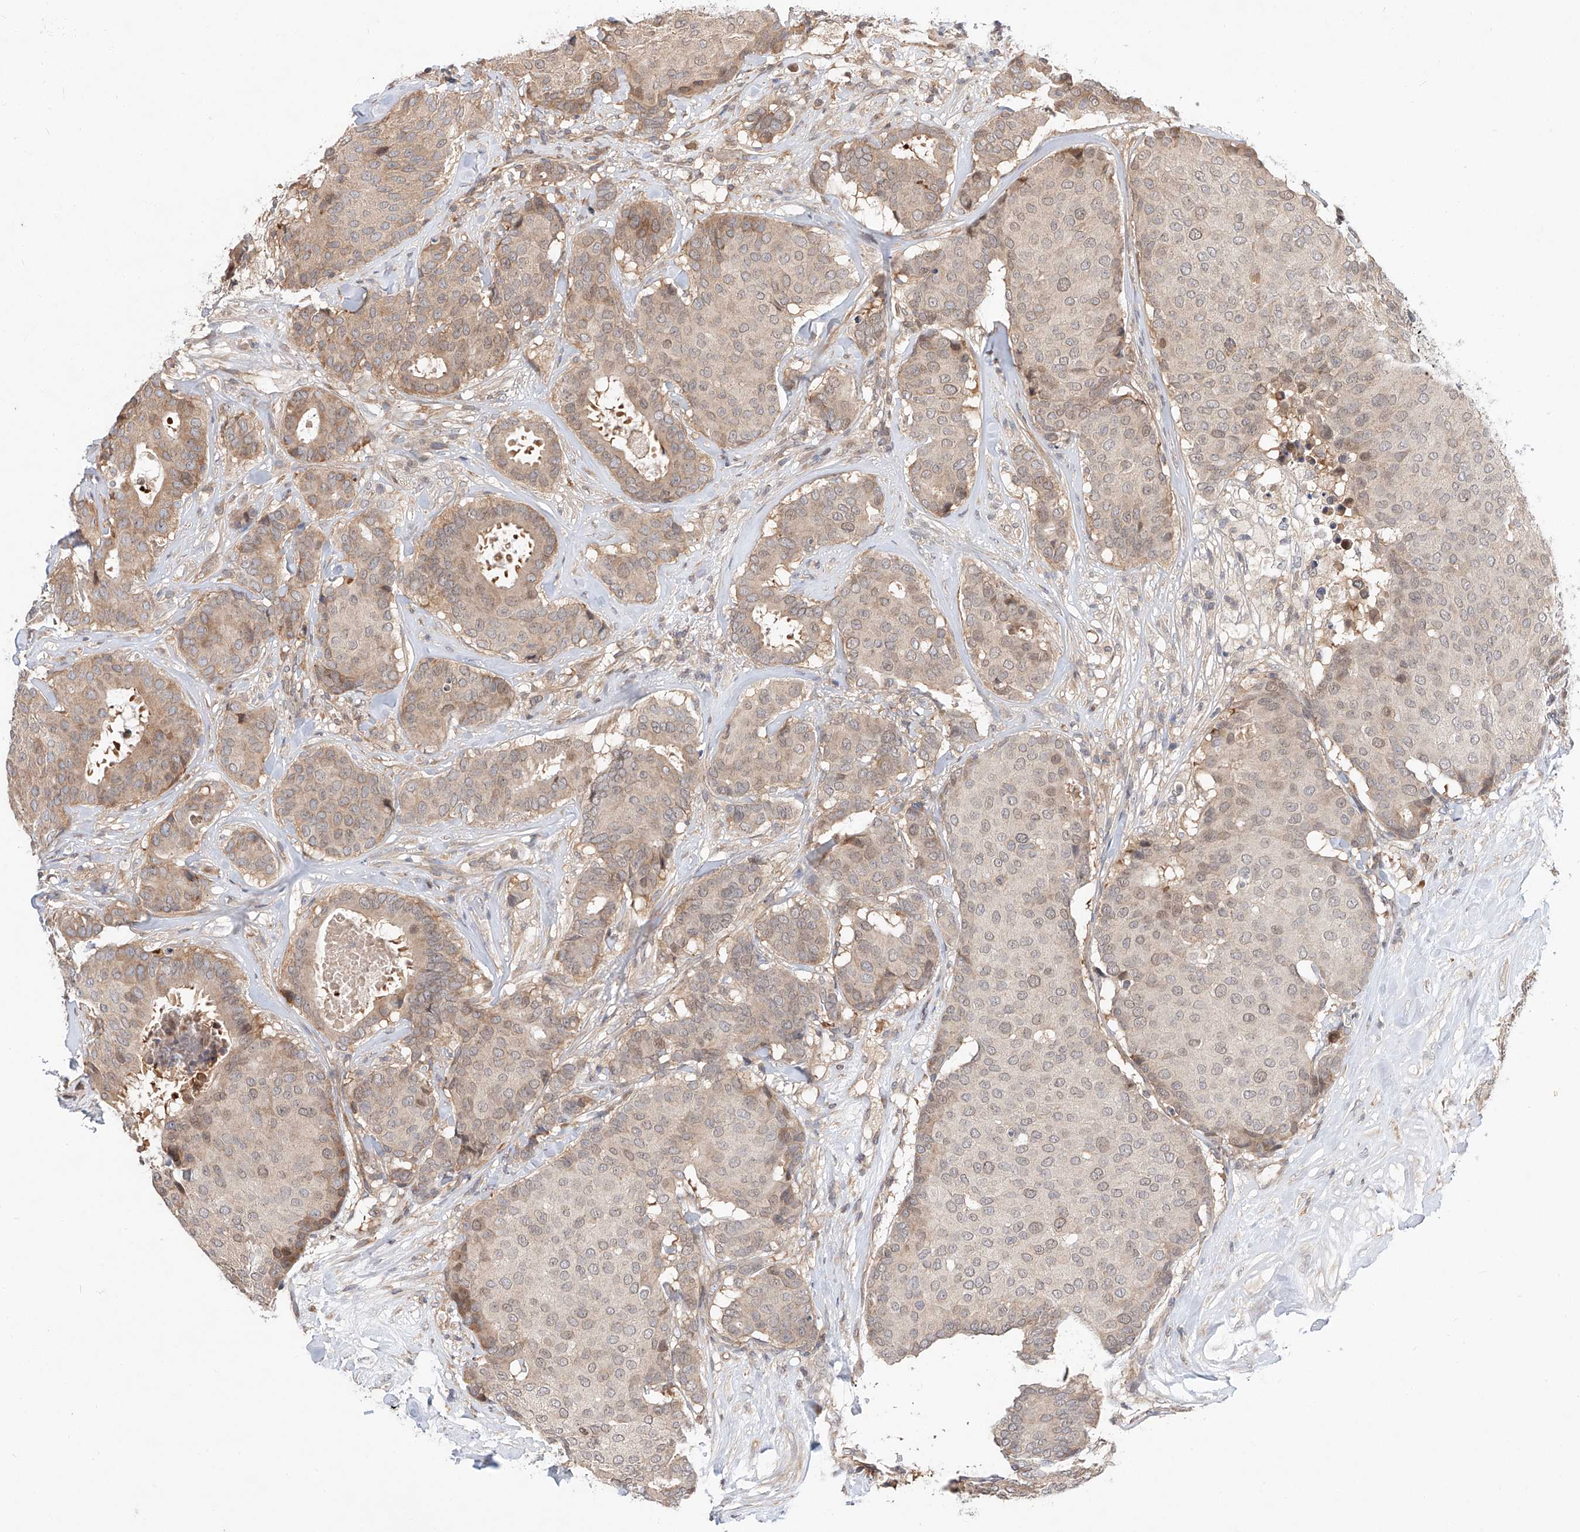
{"staining": {"intensity": "weak", "quantity": ">75%", "location": "cytoplasmic/membranous"}, "tissue": "breast cancer", "cell_type": "Tumor cells", "image_type": "cancer", "snomed": [{"axis": "morphology", "description": "Duct carcinoma"}, {"axis": "topography", "description": "Breast"}], "caption": "About >75% of tumor cells in breast invasive ductal carcinoma exhibit weak cytoplasmic/membranous protein positivity as visualized by brown immunohistochemical staining.", "gene": "DIRAS3", "patient": {"sex": "female", "age": 75}}